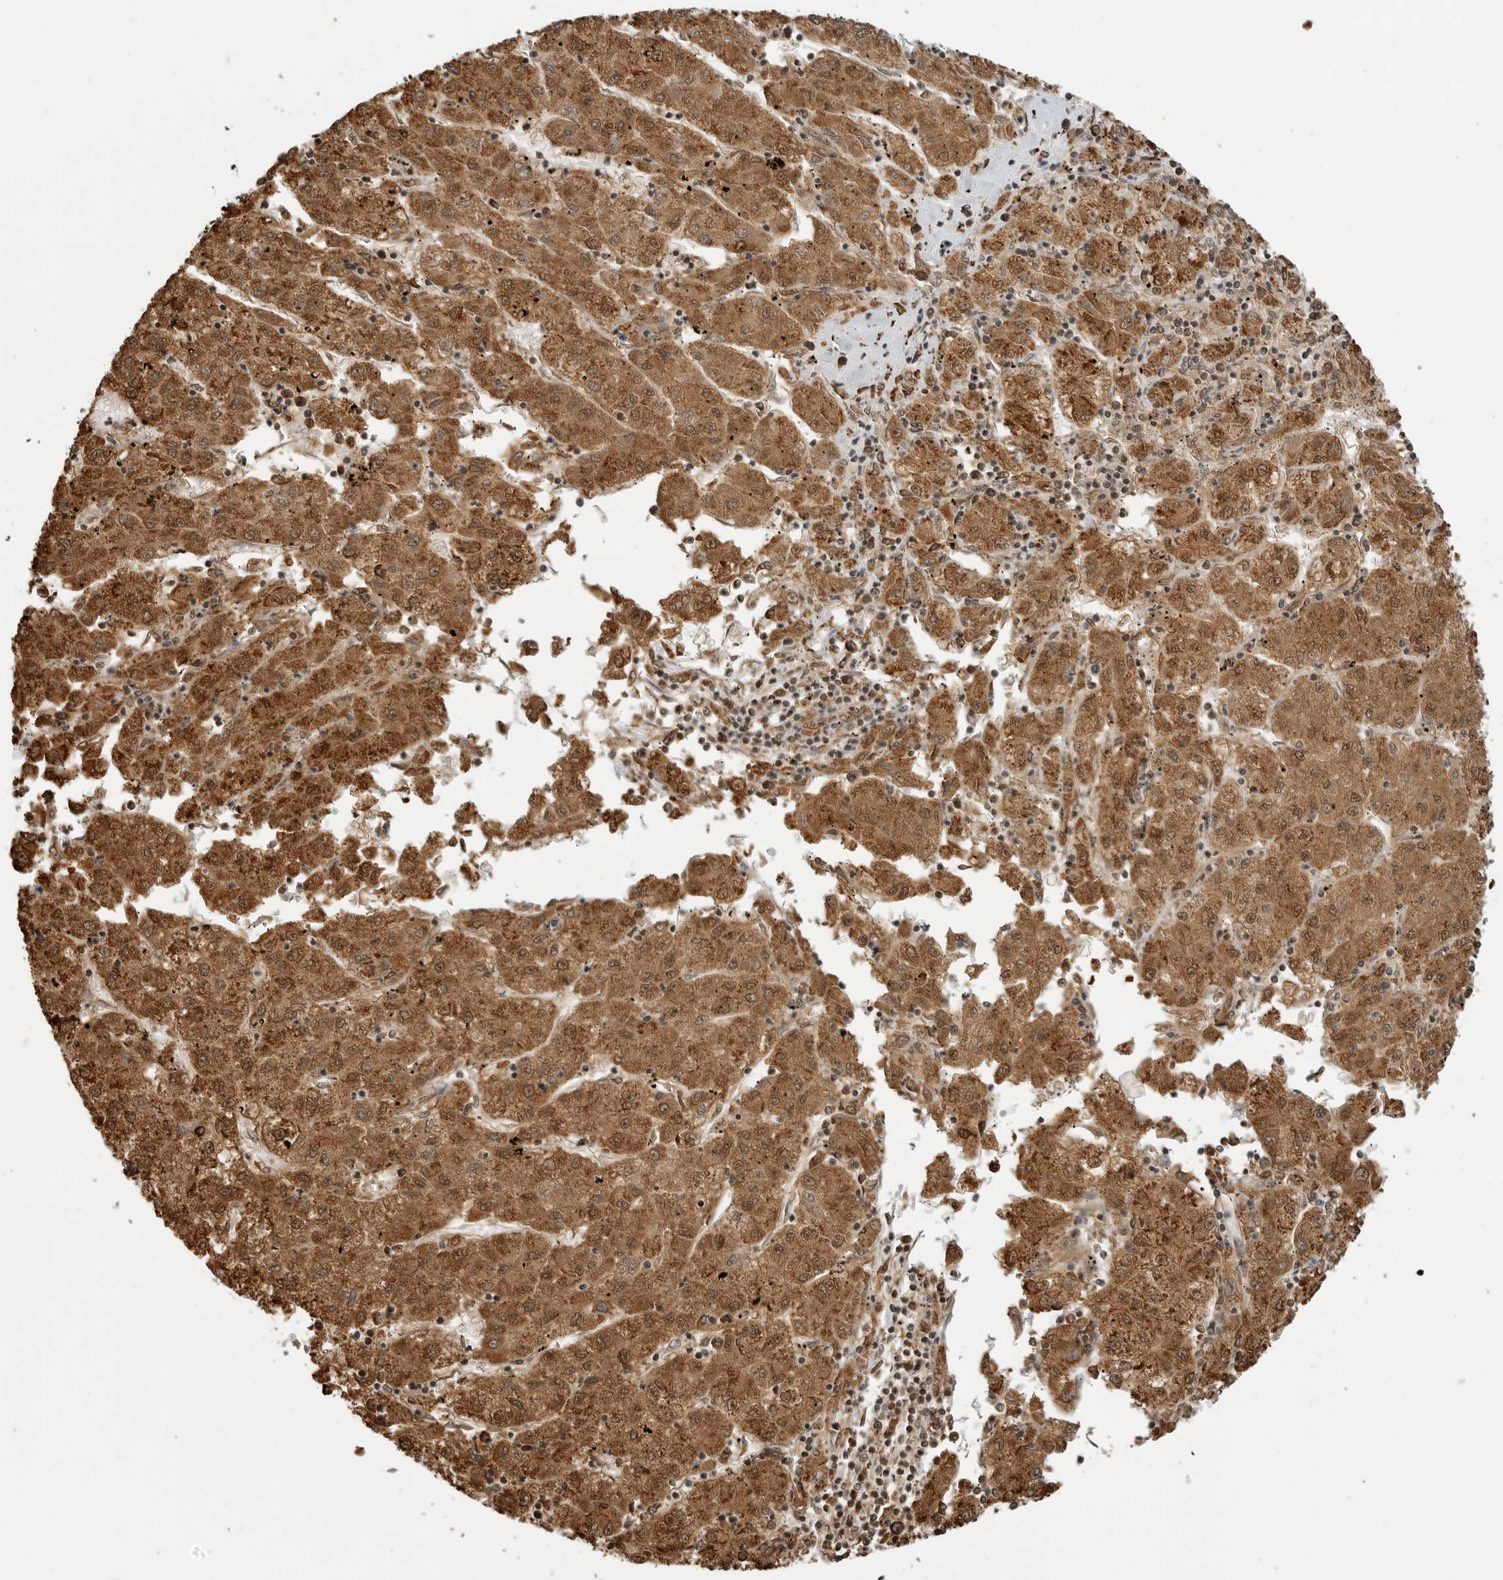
{"staining": {"intensity": "moderate", "quantity": ">75%", "location": "cytoplasmic/membranous,nuclear"}, "tissue": "liver cancer", "cell_type": "Tumor cells", "image_type": "cancer", "snomed": [{"axis": "morphology", "description": "Carcinoma, Hepatocellular, NOS"}, {"axis": "topography", "description": "Liver"}], "caption": "Human liver hepatocellular carcinoma stained with a protein marker shows moderate staining in tumor cells.", "gene": "BMP2K", "patient": {"sex": "male", "age": 72}}